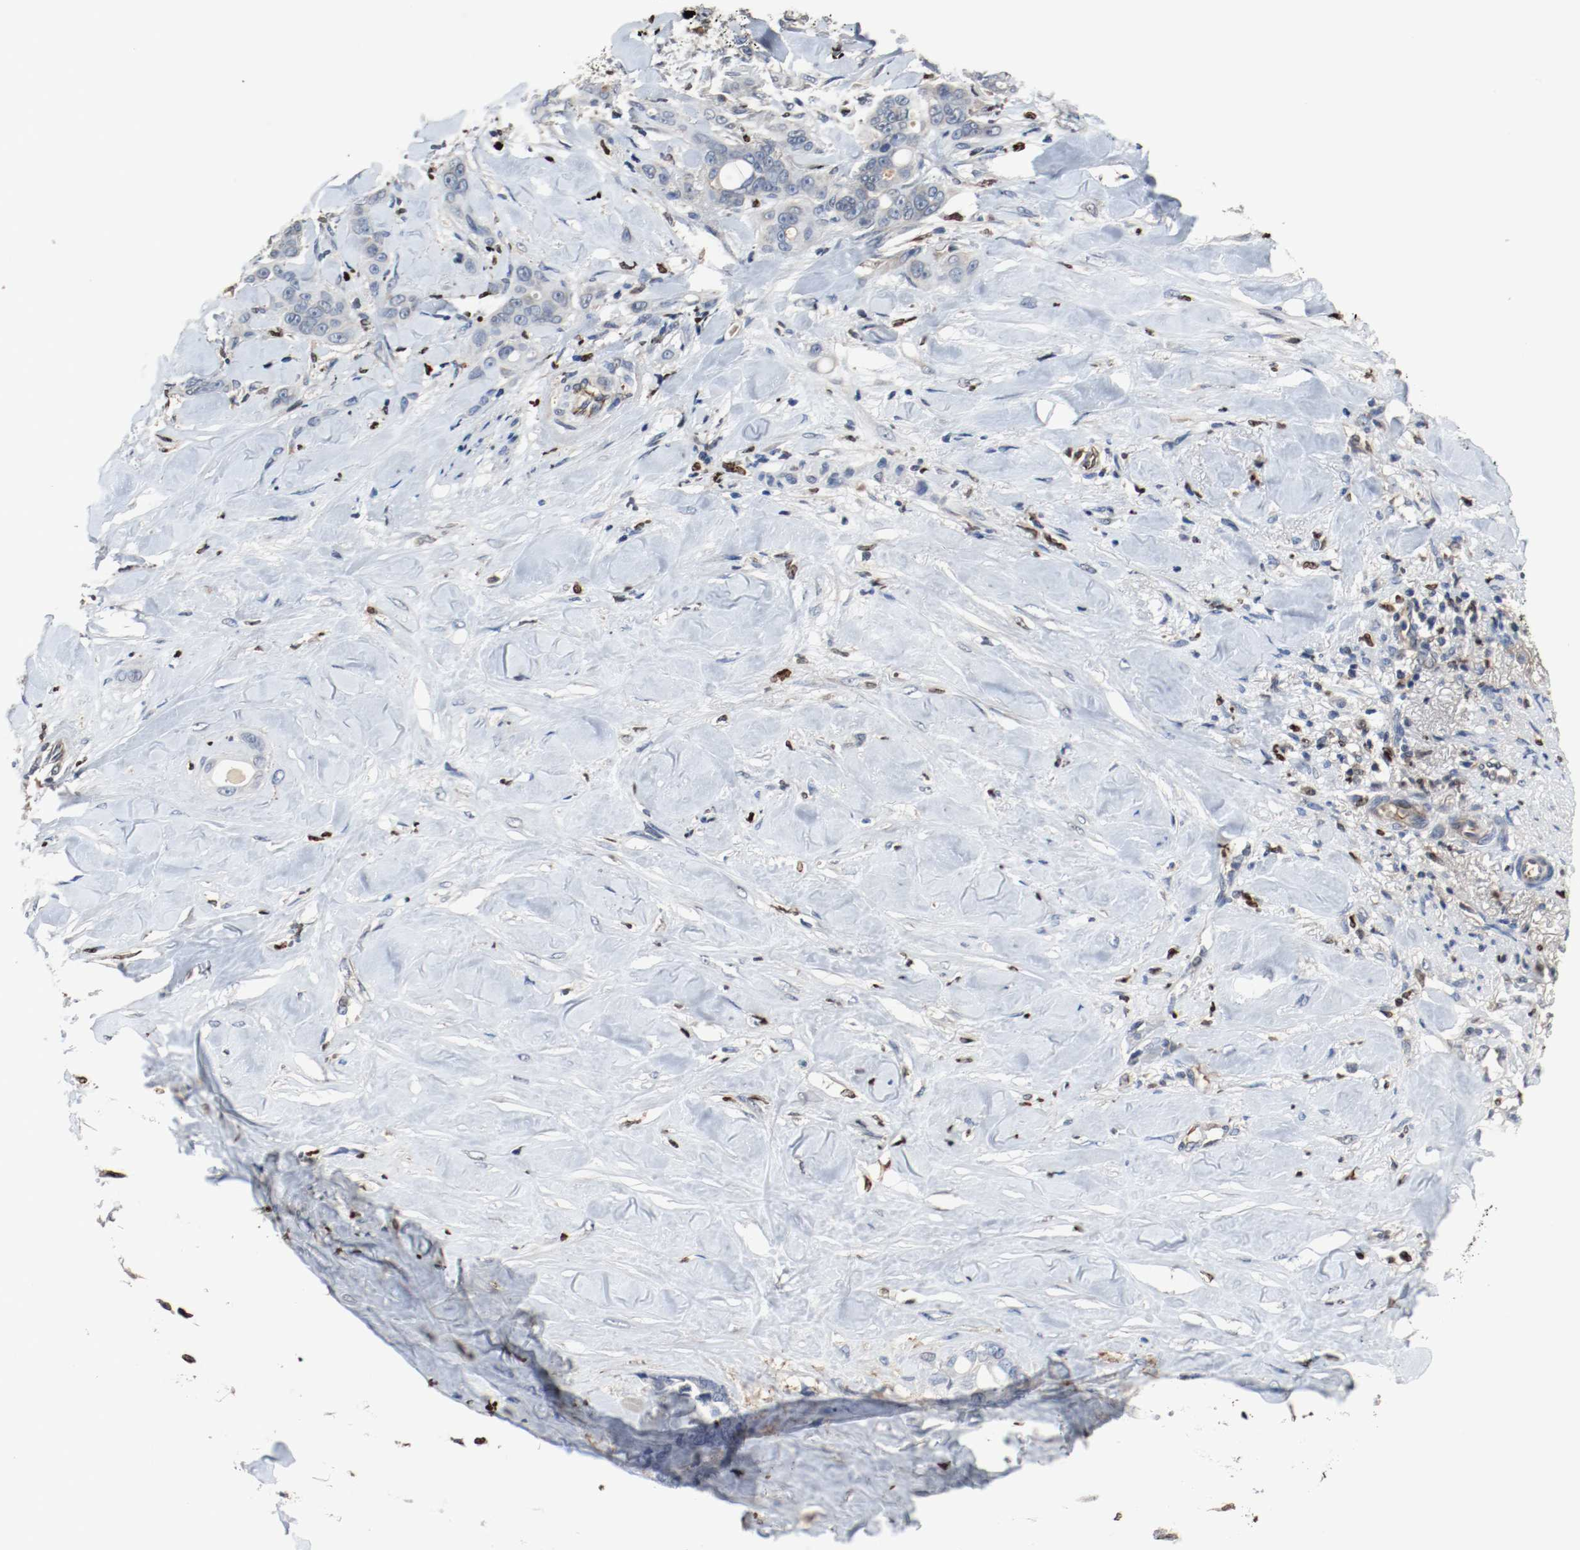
{"staining": {"intensity": "negative", "quantity": "none", "location": "none"}, "tissue": "liver cancer", "cell_type": "Tumor cells", "image_type": "cancer", "snomed": [{"axis": "morphology", "description": "Cholangiocarcinoma"}, {"axis": "topography", "description": "Liver"}], "caption": "Histopathology image shows no significant protein positivity in tumor cells of liver cancer (cholangiocarcinoma).", "gene": "BLK", "patient": {"sex": "female", "age": 67}}